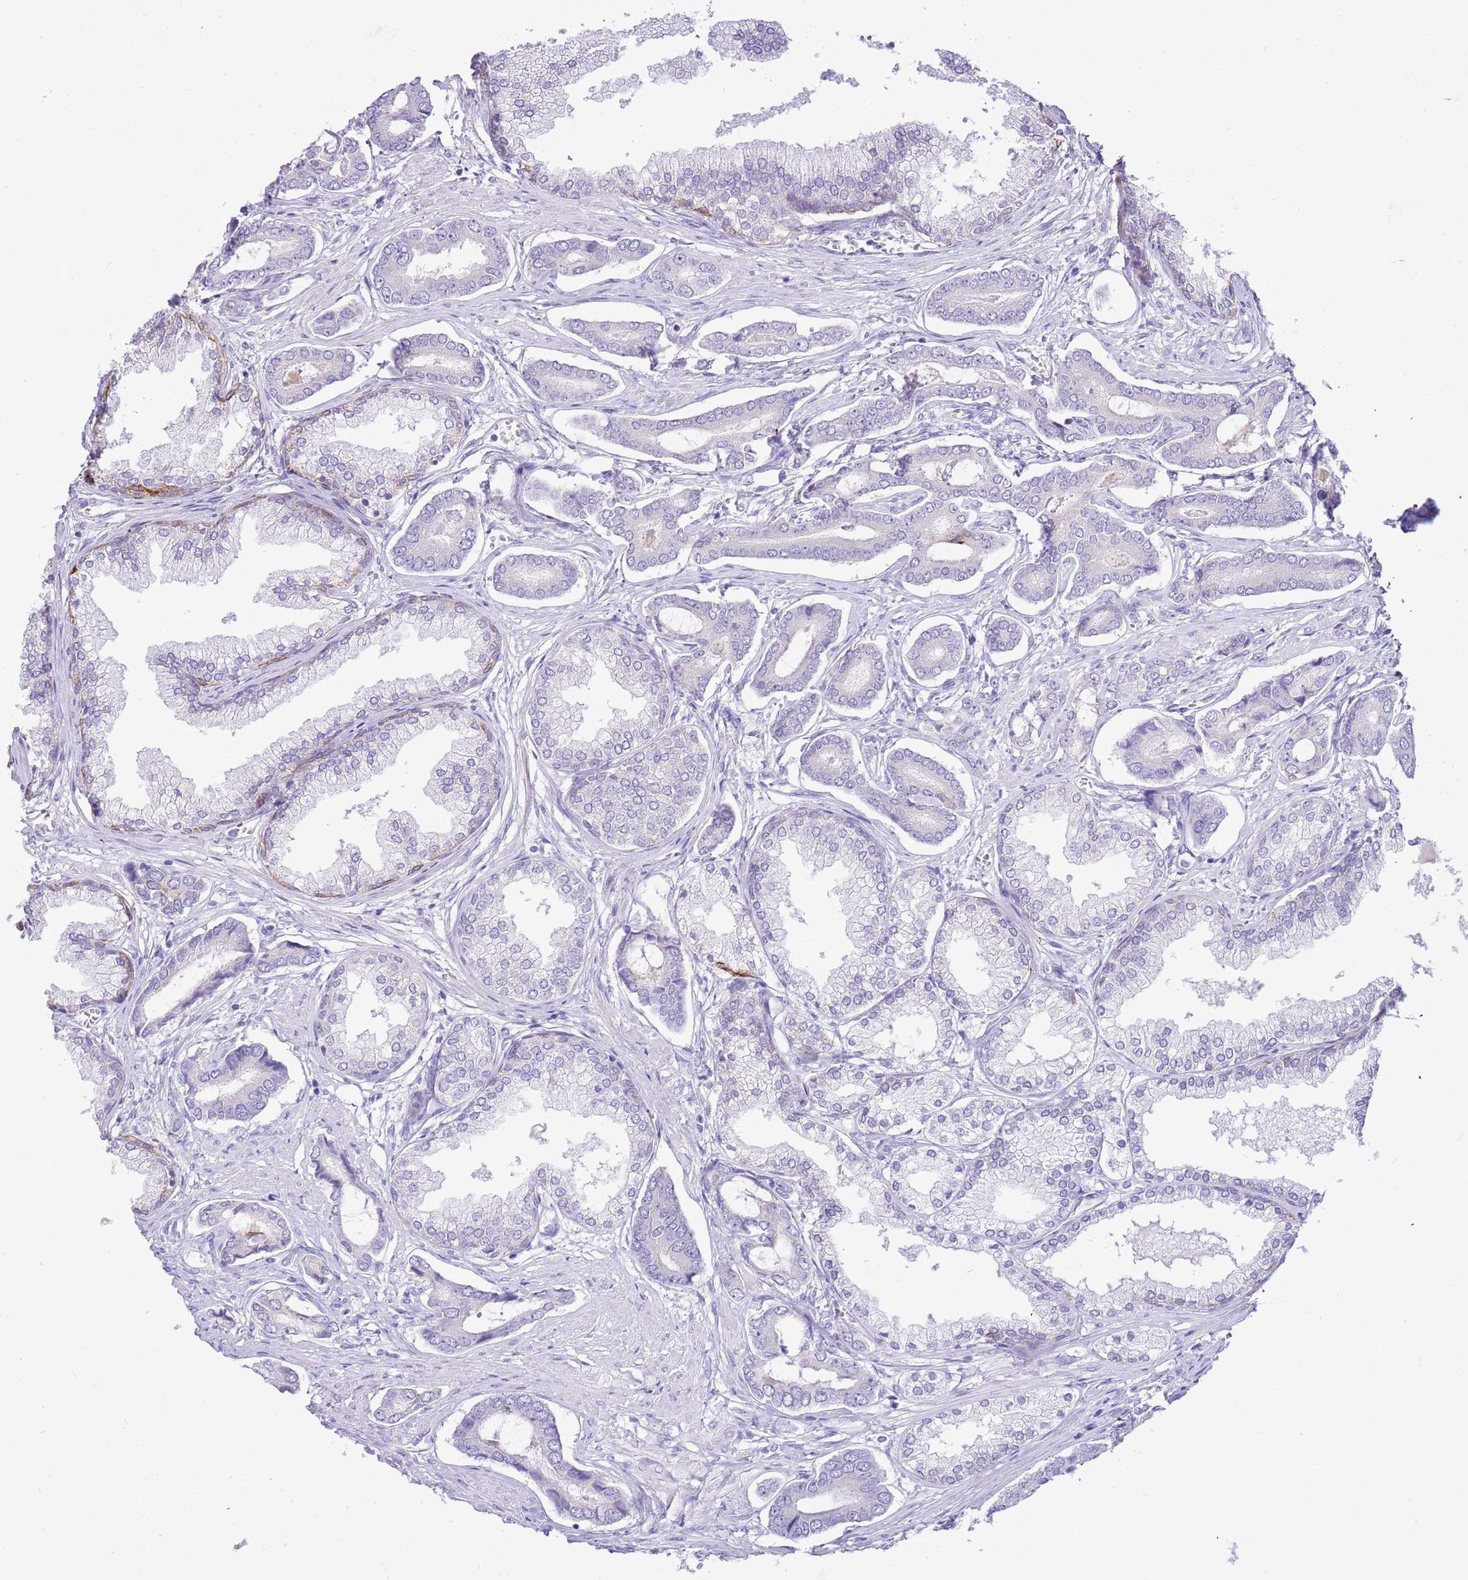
{"staining": {"intensity": "negative", "quantity": "none", "location": "none"}, "tissue": "prostate cancer", "cell_type": "Tumor cells", "image_type": "cancer", "snomed": [{"axis": "morphology", "description": "Adenocarcinoma, NOS"}, {"axis": "topography", "description": "Prostate and seminal vesicle, NOS"}], "caption": "Immunohistochemical staining of prostate cancer (adenocarcinoma) reveals no significant expression in tumor cells. (DAB IHC with hematoxylin counter stain).", "gene": "R3HDM4", "patient": {"sex": "male", "age": 76}}